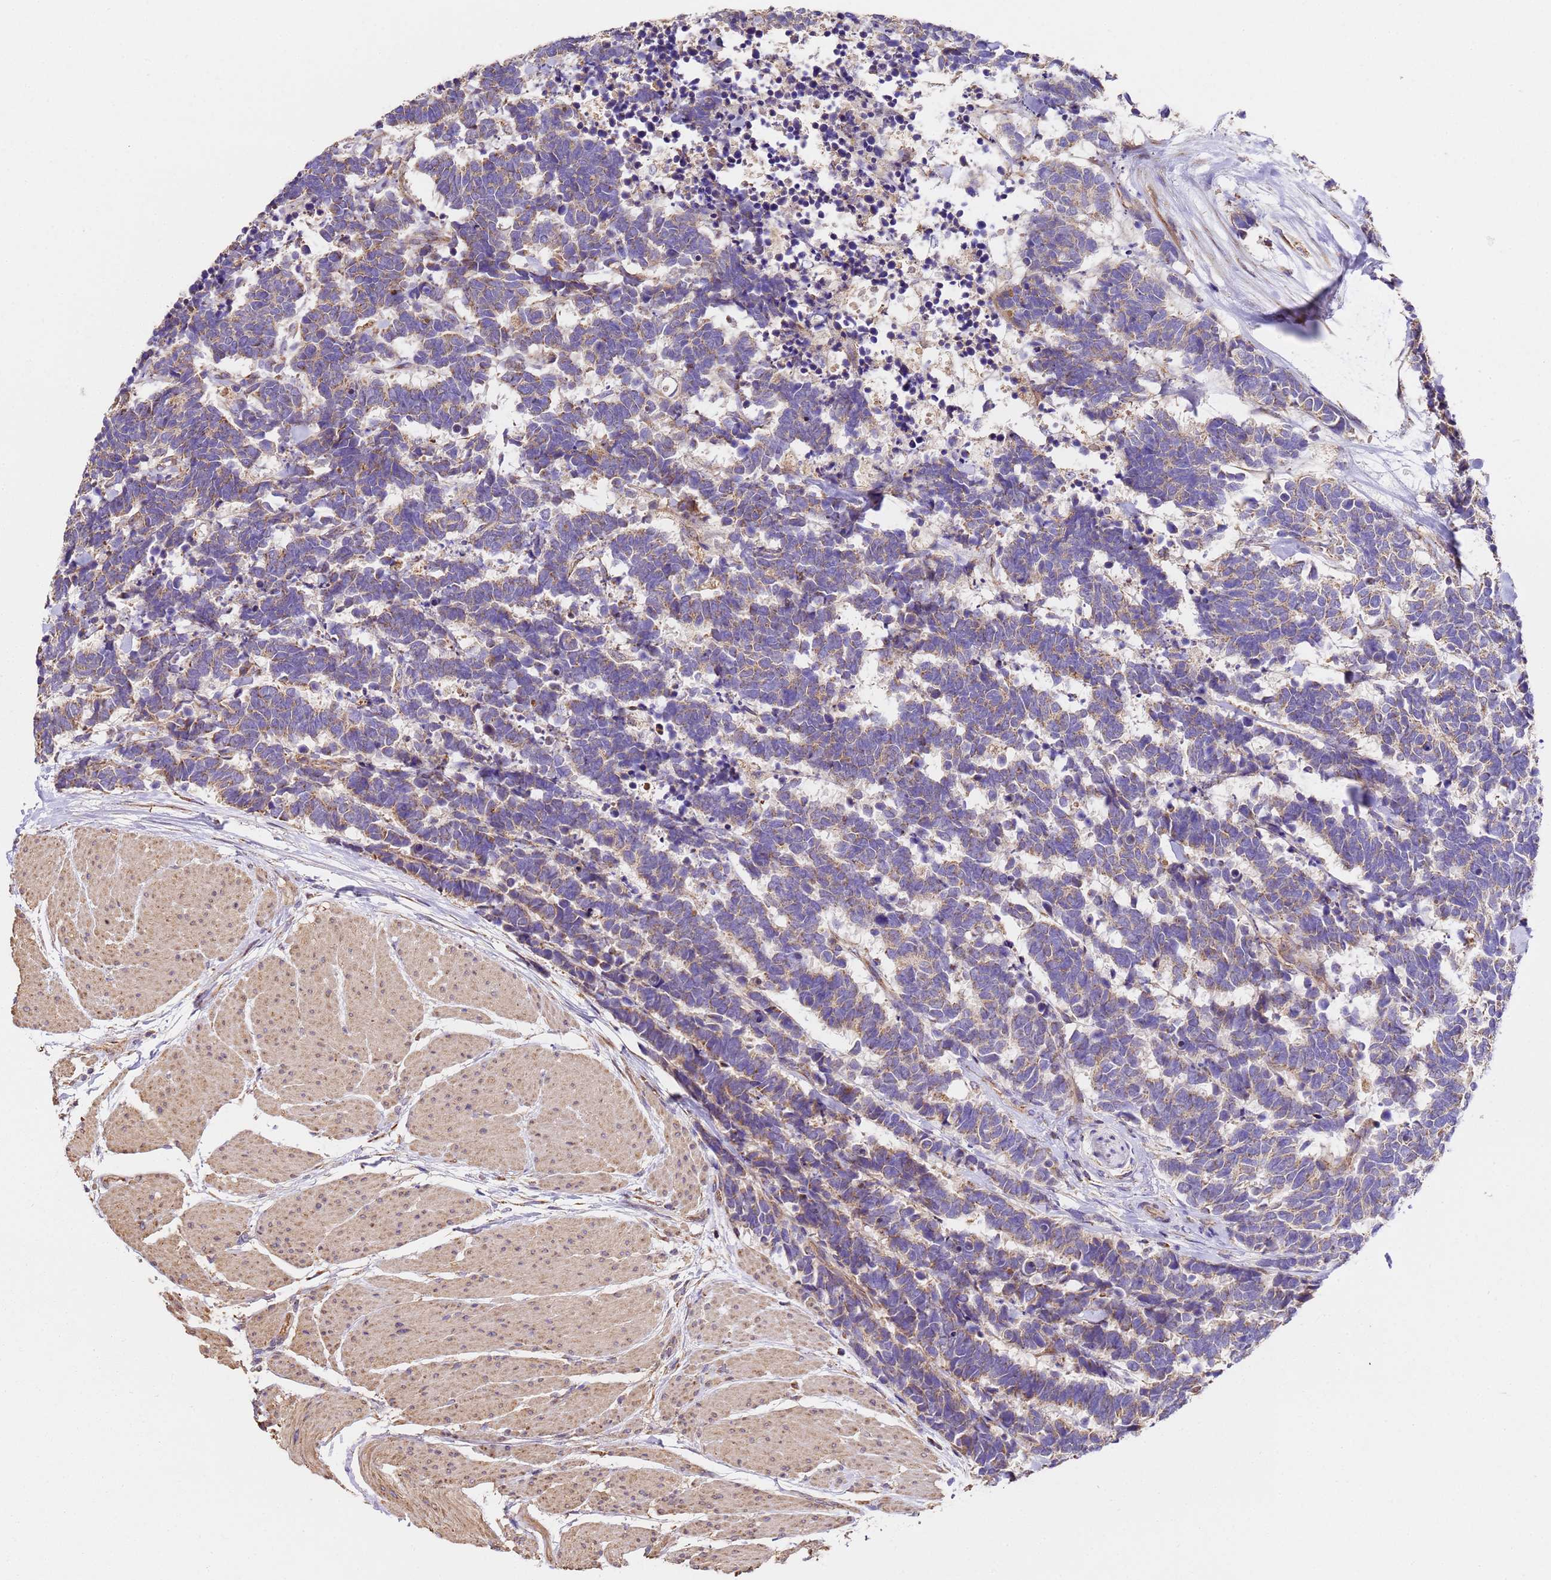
{"staining": {"intensity": "moderate", "quantity": "<25%", "location": "cytoplasmic/membranous"}, "tissue": "carcinoid", "cell_type": "Tumor cells", "image_type": "cancer", "snomed": [{"axis": "morphology", "description": "Carcinoma, NOS"}, {"axis": "morphology", "description": "Carcinoid, malignant, NOS"}, {"axis": "topography", "description": "Urinary bladder"}], "caption": "Carcinoid stained with a brown dye exhibits moderate cytoplasmic/membranous positive positivity in about <25% of tumor cells.", "gene": "LRRIQ1", "patient": {"sex": "male", "age": 57}}